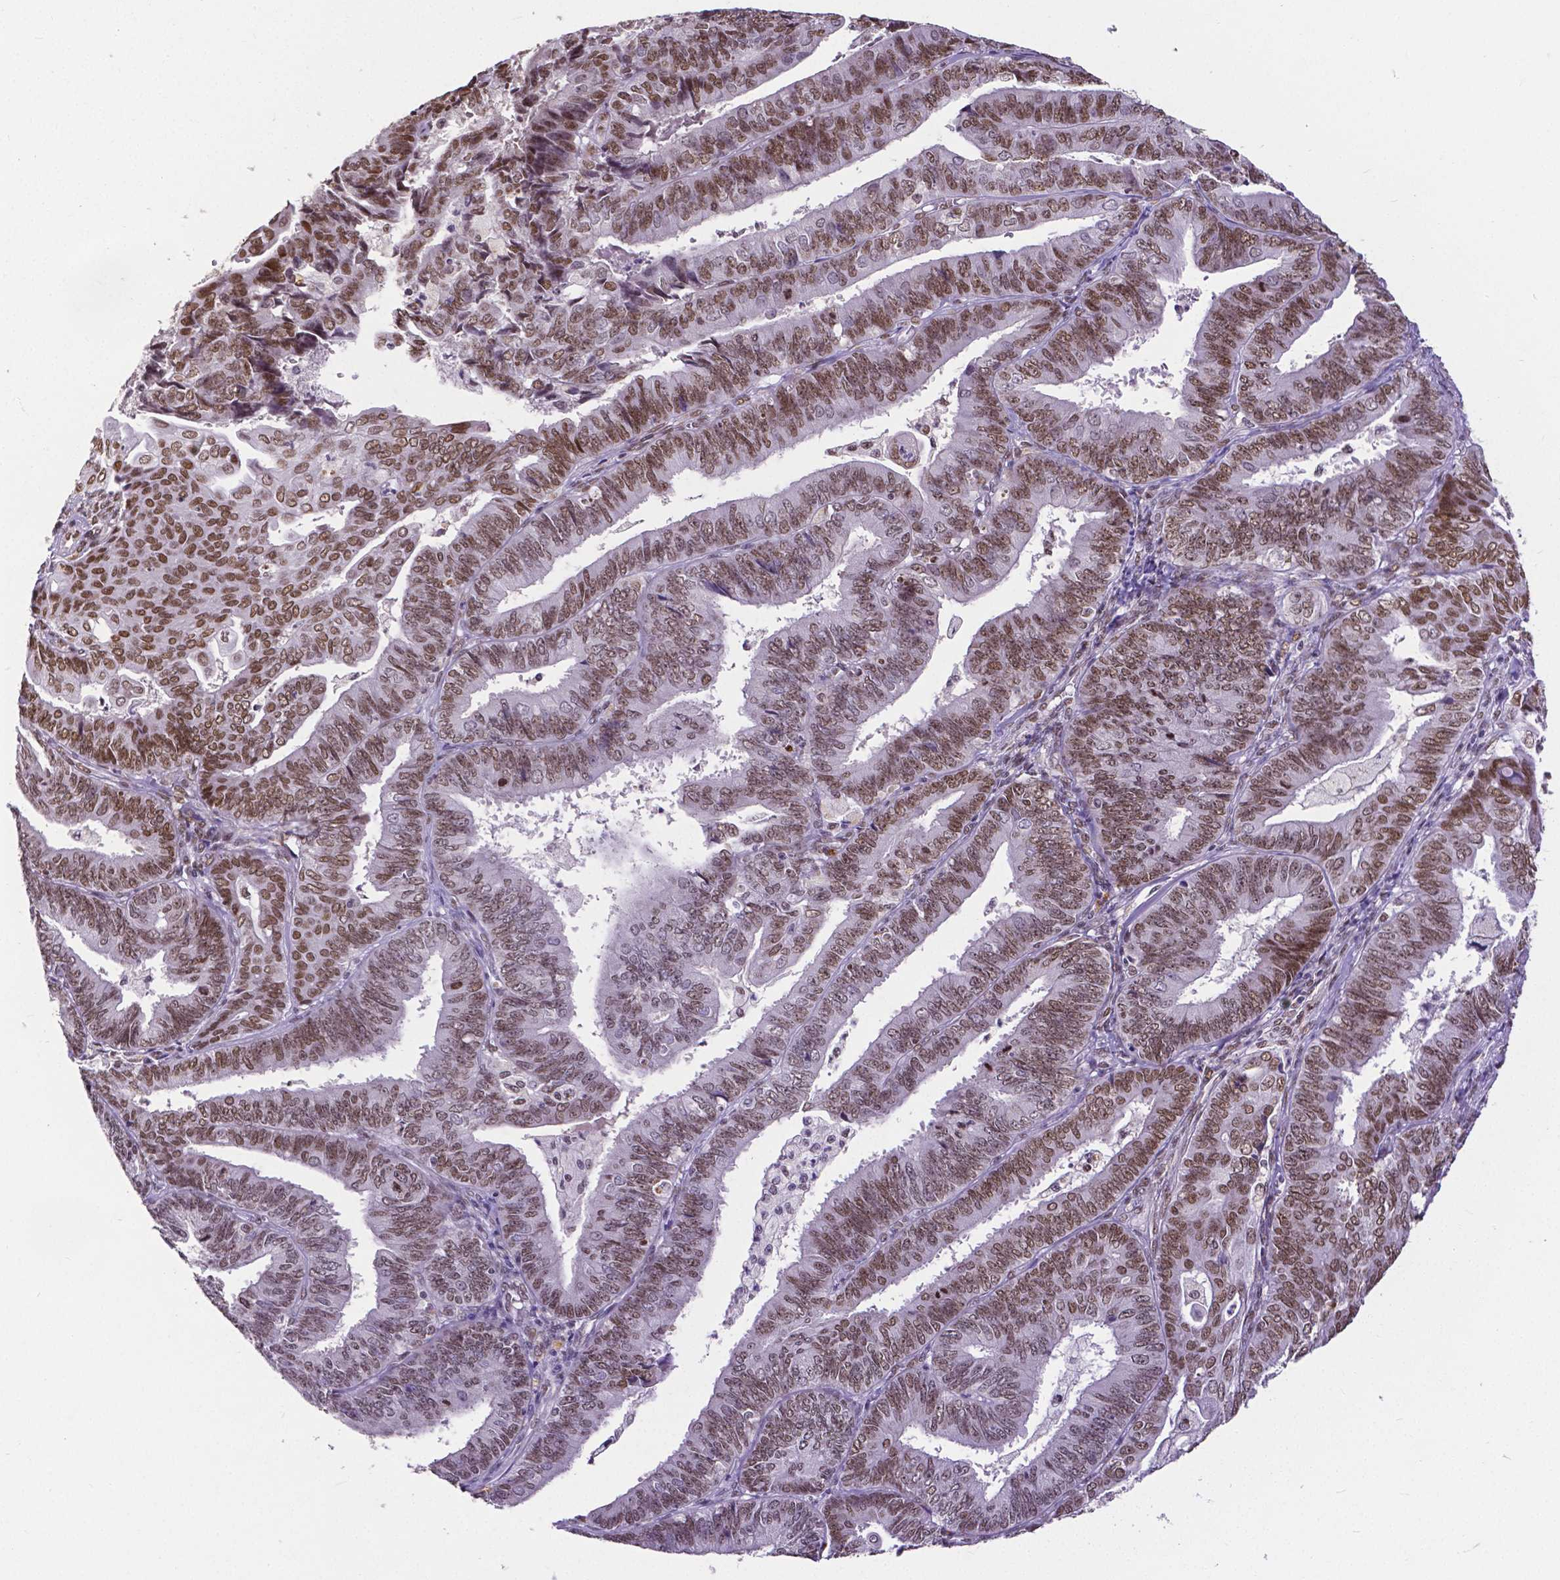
{"staining": {"intensity": "moderate", "quantity": ">75%", "location": "nuclear"}, "tissue": "endometrial cancer", "cell_type": "Tumor cells", "image_type": "cancer", "snomed": [{"axis": "morphology", "description": "Adenocarcinoma, NOS"}, {"axis": "topography", "description": "Endometrium"}], "caption": "Protein staining shows moderate nuclear positivity in approximately >75% of tumor cells in endometrial cancer. The staining was performed using DAB, with brown indicating positive protein expression. Nuclei are stained blue with hematoxylin.", "gene": "ATRX", "patient": {"sex": "female", "age": 73}}